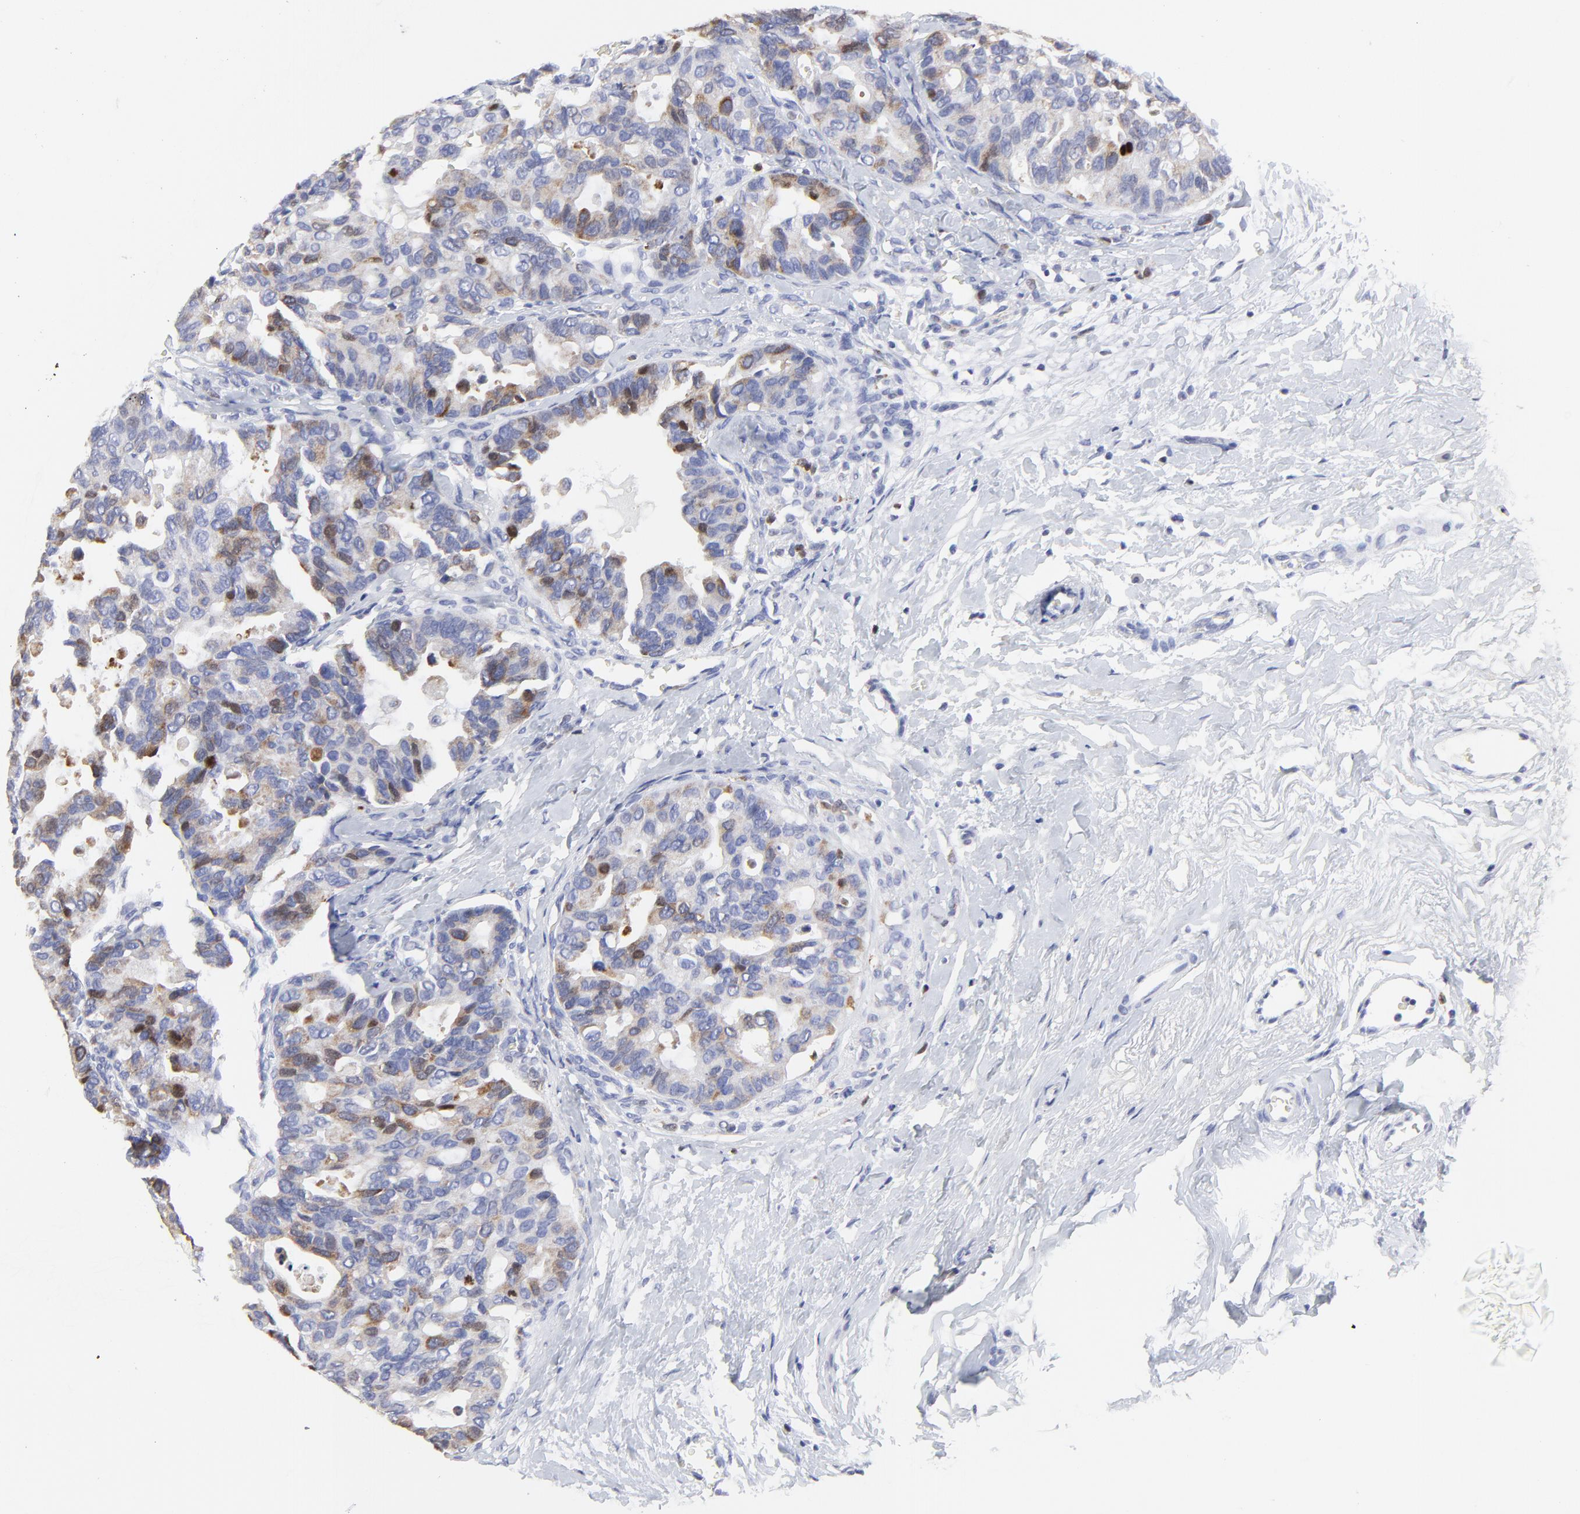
{"staining": {"intensity": "strong", "quantity": "25%-75%", "location": "cytoplasmic/membranous,nuclear"}, "tissue": "breast cancer", "cell_type": "Tumor cells", "image_type": "cancer", "snomed": [{"axis": "morphology", "description": "Duct carcinoma"}, {"axis": "topography", "description": "Breast"}], "caption": "High-power microscopy captured an IHC photomicrograph of breast cancer (intraductal carcinoma), revealing strong cytoplasmic/membranous and nuclear positivity in approximately 25%-75% of tumor cells.", "gene": "NCAPH", "patient": {"sex": "female", "age": 69}}